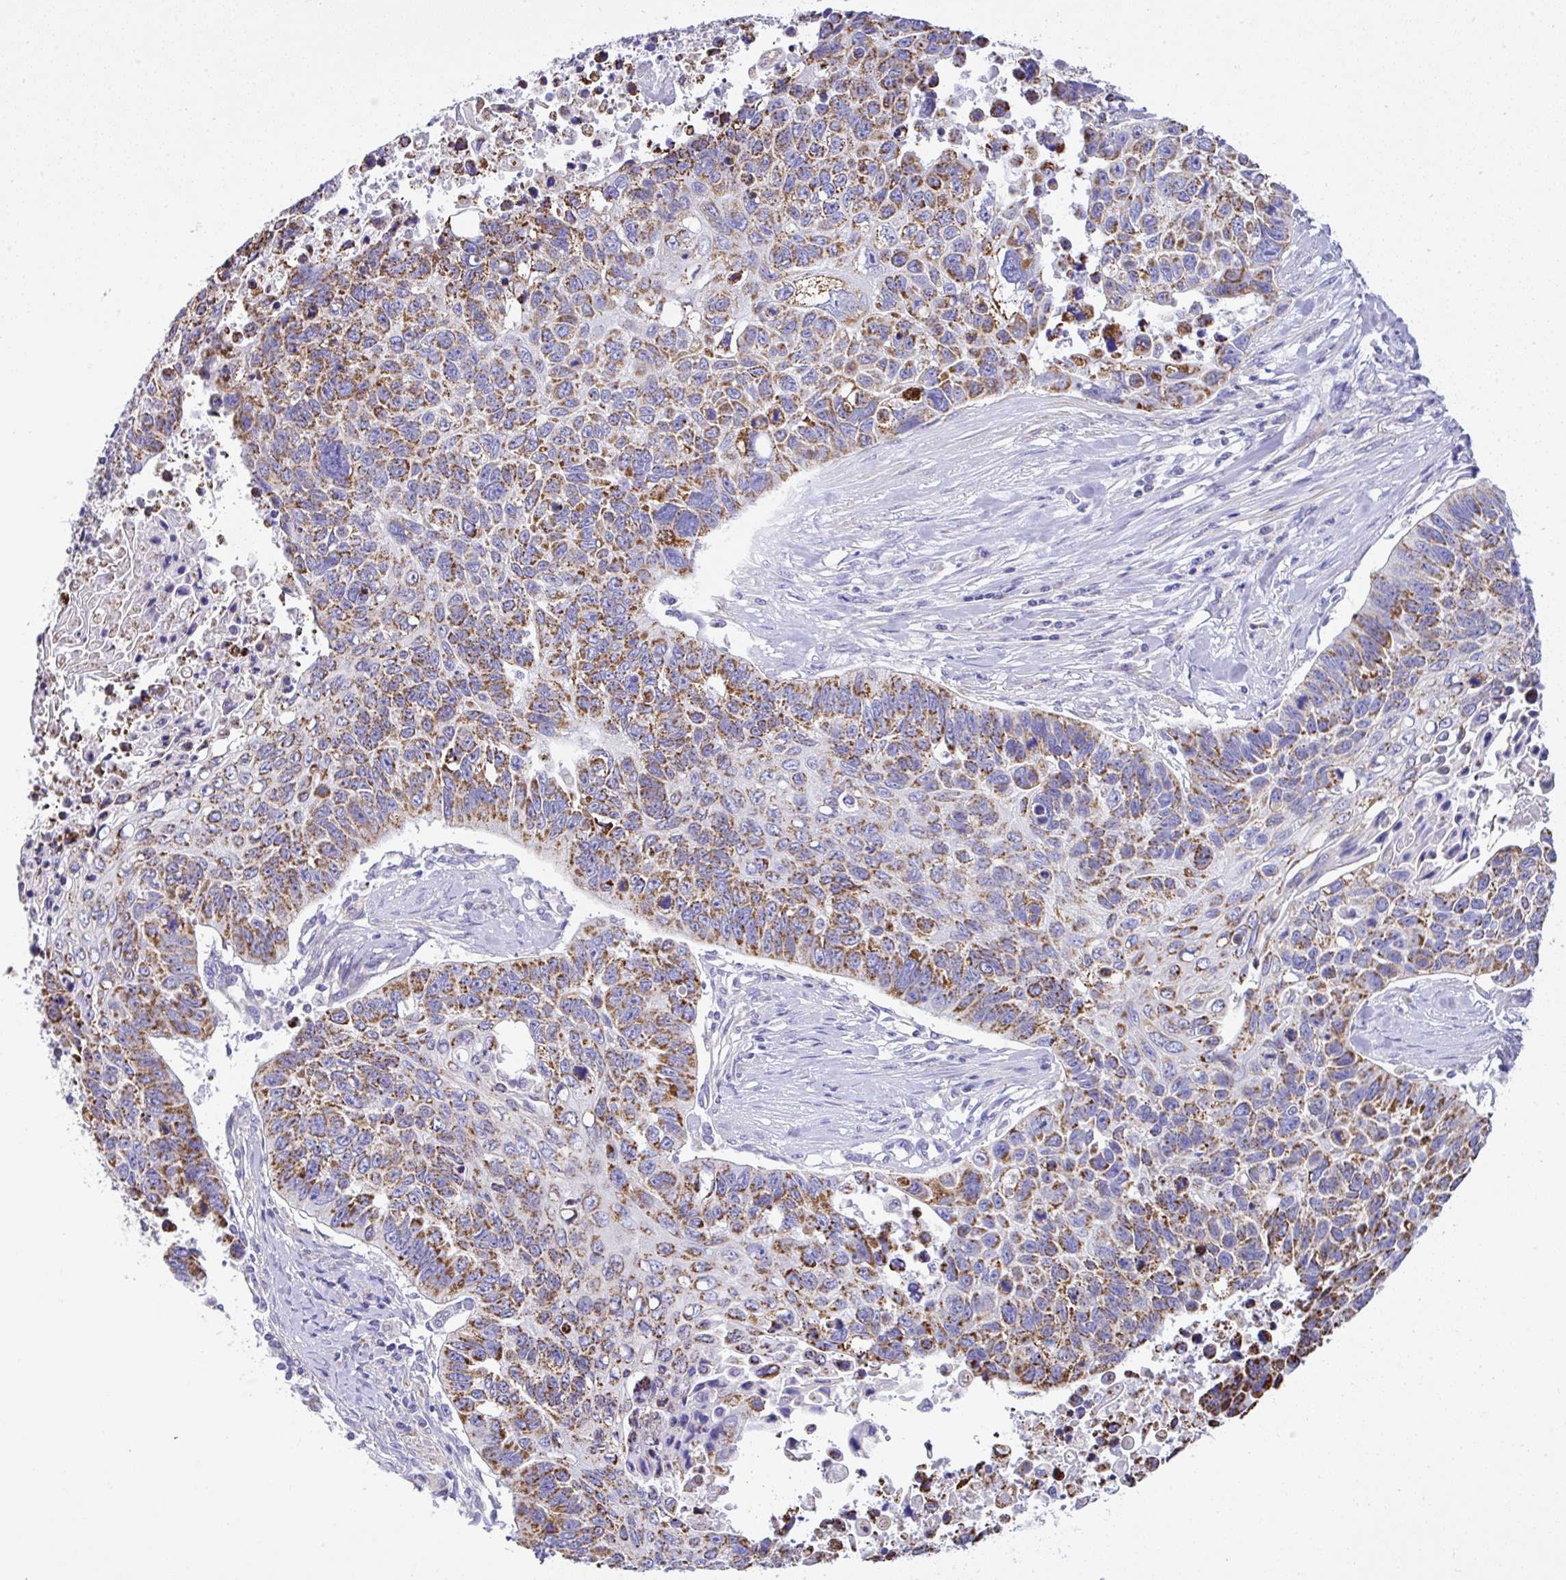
{"staining": {"intensity": "strong", "quantity": "25%-75%", "location": "cytoplasmic/membranous"}, "tissue": "lung cancer", "cell_type": "Tumor cells", "image_type": "cancer", "snomed": [{"axis": "morphology", "description": "Squamous cell carcinoma, NOS"}, {"axis": "topography", "description": "Lung"}], "caption": "The image displays staining of lung cancer, revealing strong cytoplasmic/membranous protein staining (brown color) within tumor cells. (brown staining indicates protein expression, while blue staining denotes nuclei).", "gene": "SLC13A1", "patient": {"sex": "male", "age": 62}}